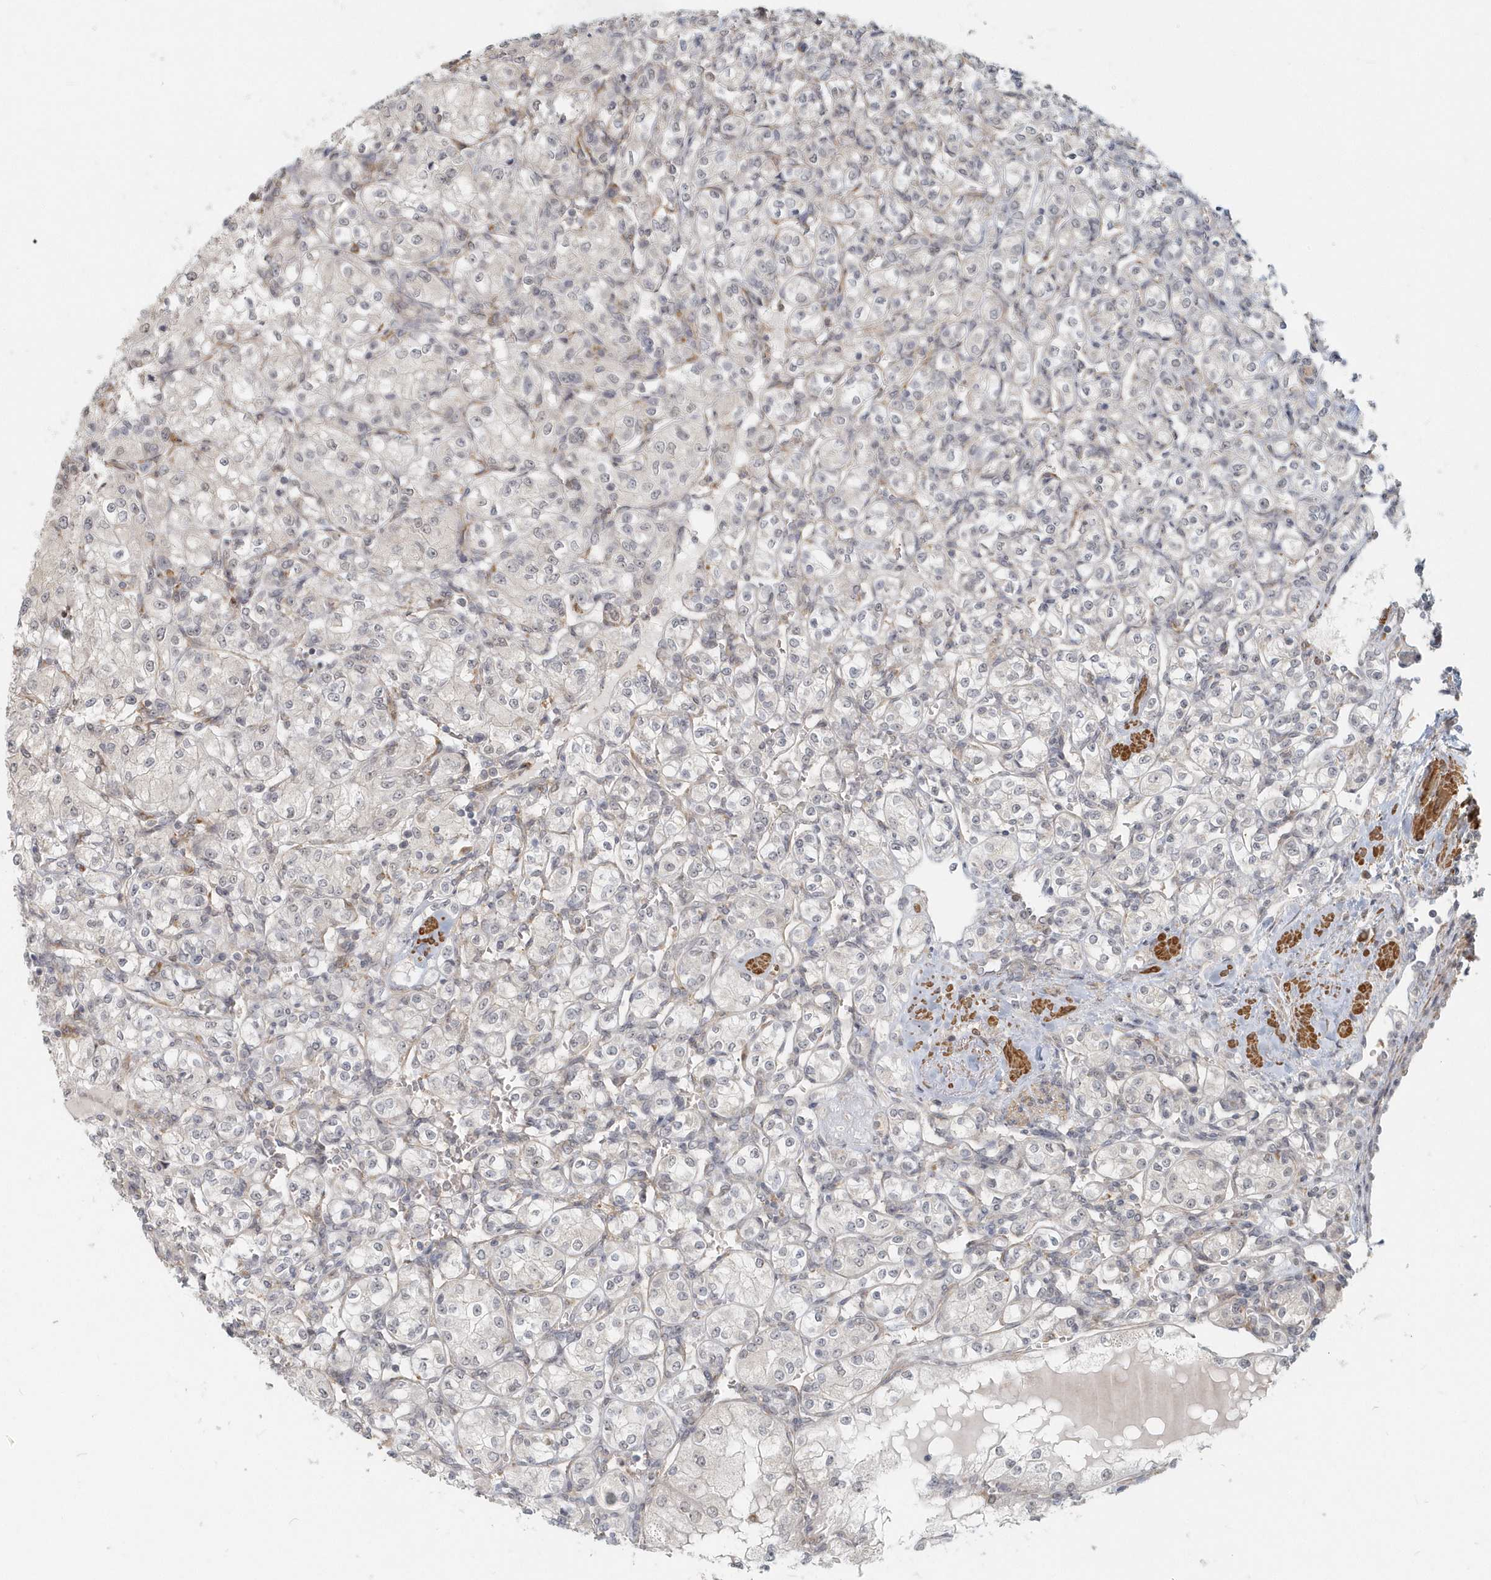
{"staining": {"intensity": "negative", "quantity": "none", "location": "none"}, "tissue": "renal cancer", "cell_type": "Tumor cells", "image_type": "cancer", "snomed": [{"axis": "morphology", "description": "Adenocarcinoma, NOS"}, {"axis": "topography", "description": "Kidney"}], "caption": "Immunohistochemistry histopathology image of human renal cancer stained for a protein (brown), which shows no staining in tumor cells.", "gene": "NAPB", "patient": {"sex": "male", "age": 77}}